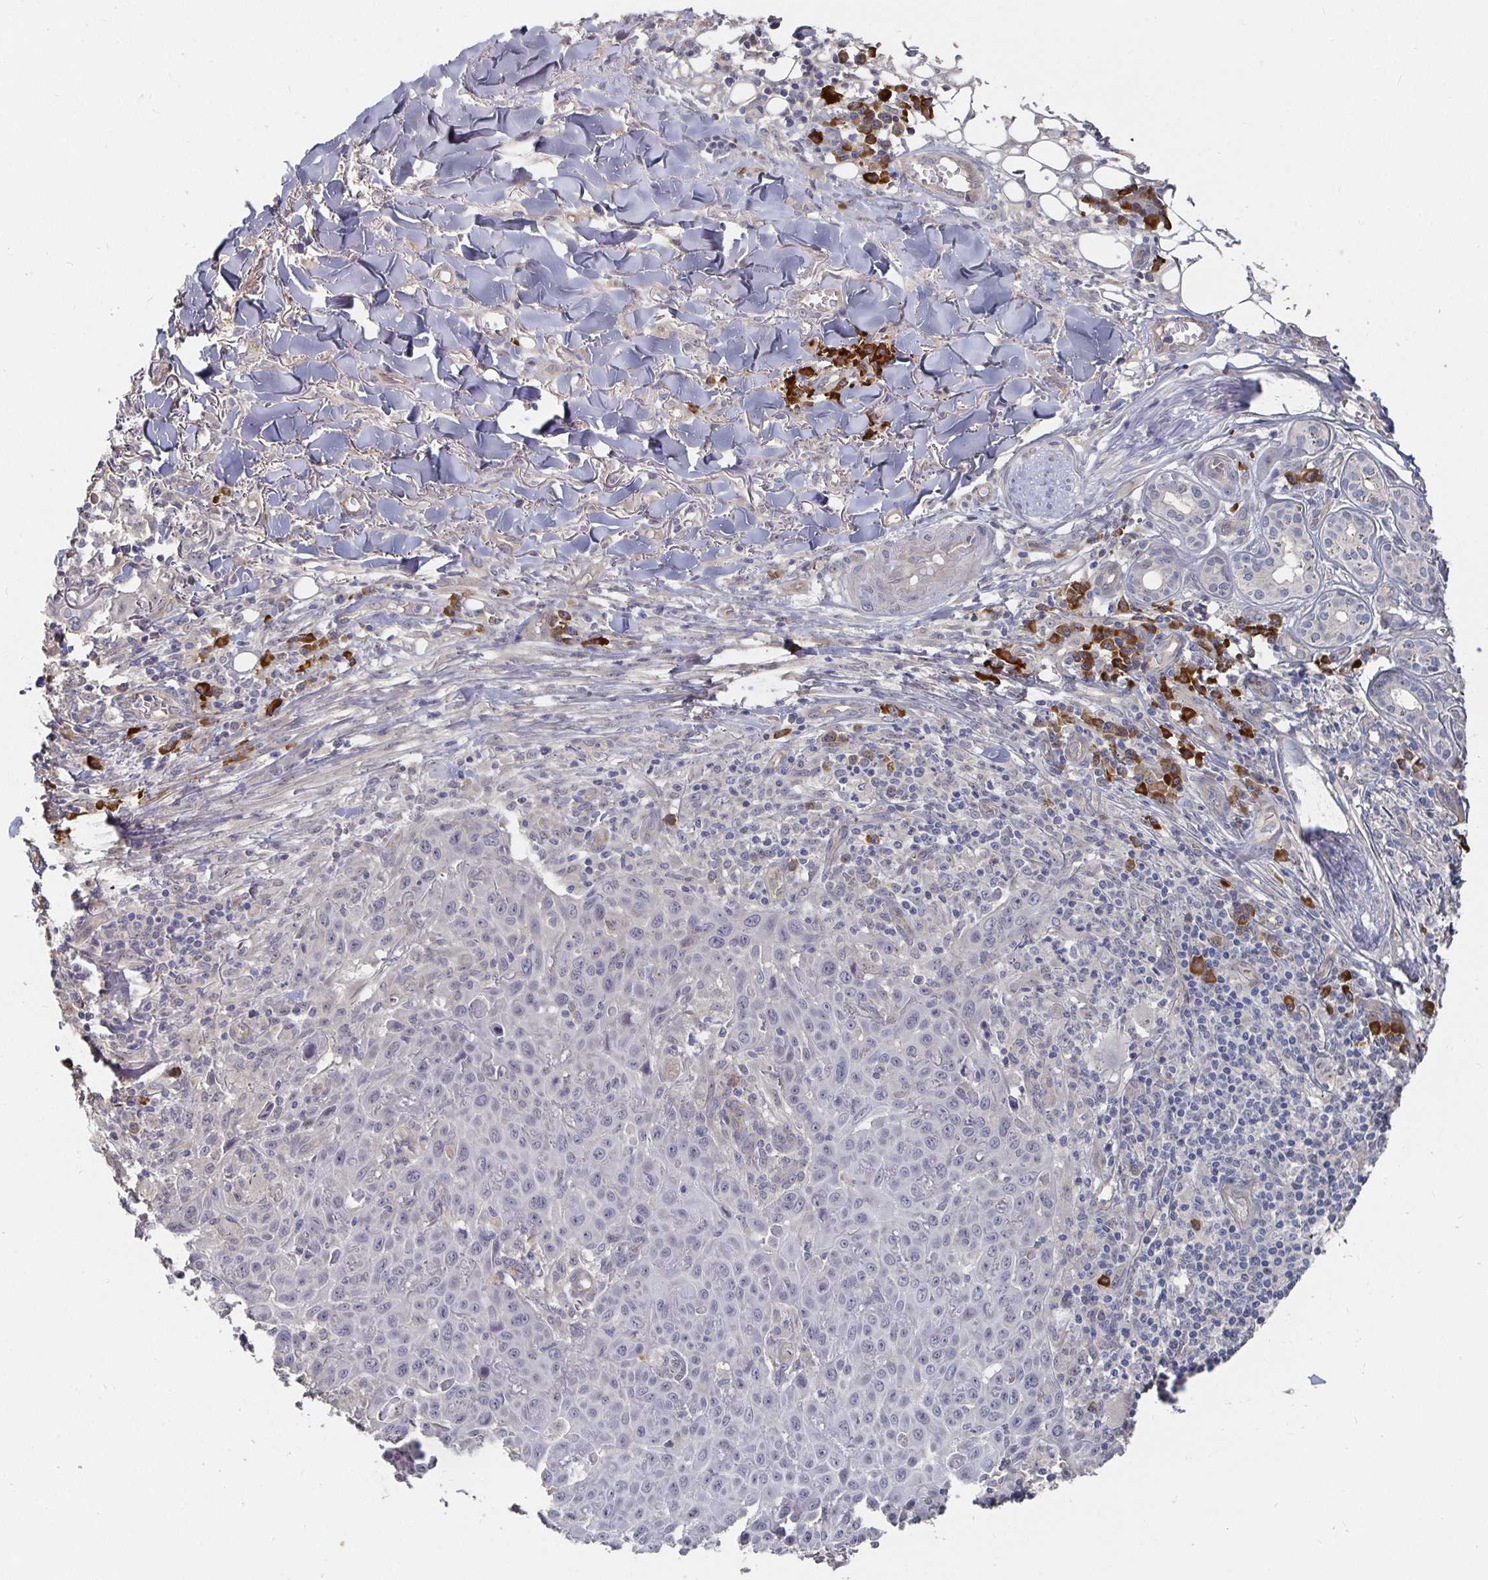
{"staining": {"intensity": "negative", "quantity": "none", "location": "none"}, "tissue": "skin cancer", "cell_type": "Tumor cells", "image_type": "cancer", "snomed": [{"axis": "morphology", "description": "Squamous cell carcinoma, NOS"}, {"axis": "topography", "description": "Skin"}], "caption": "This is an immunohistochemistry image of squamous cell carcinoma (skin). There is no staining in tumor cells.", "gene": "MEIS1", "patient": {"sex": "male", "age": 75}}